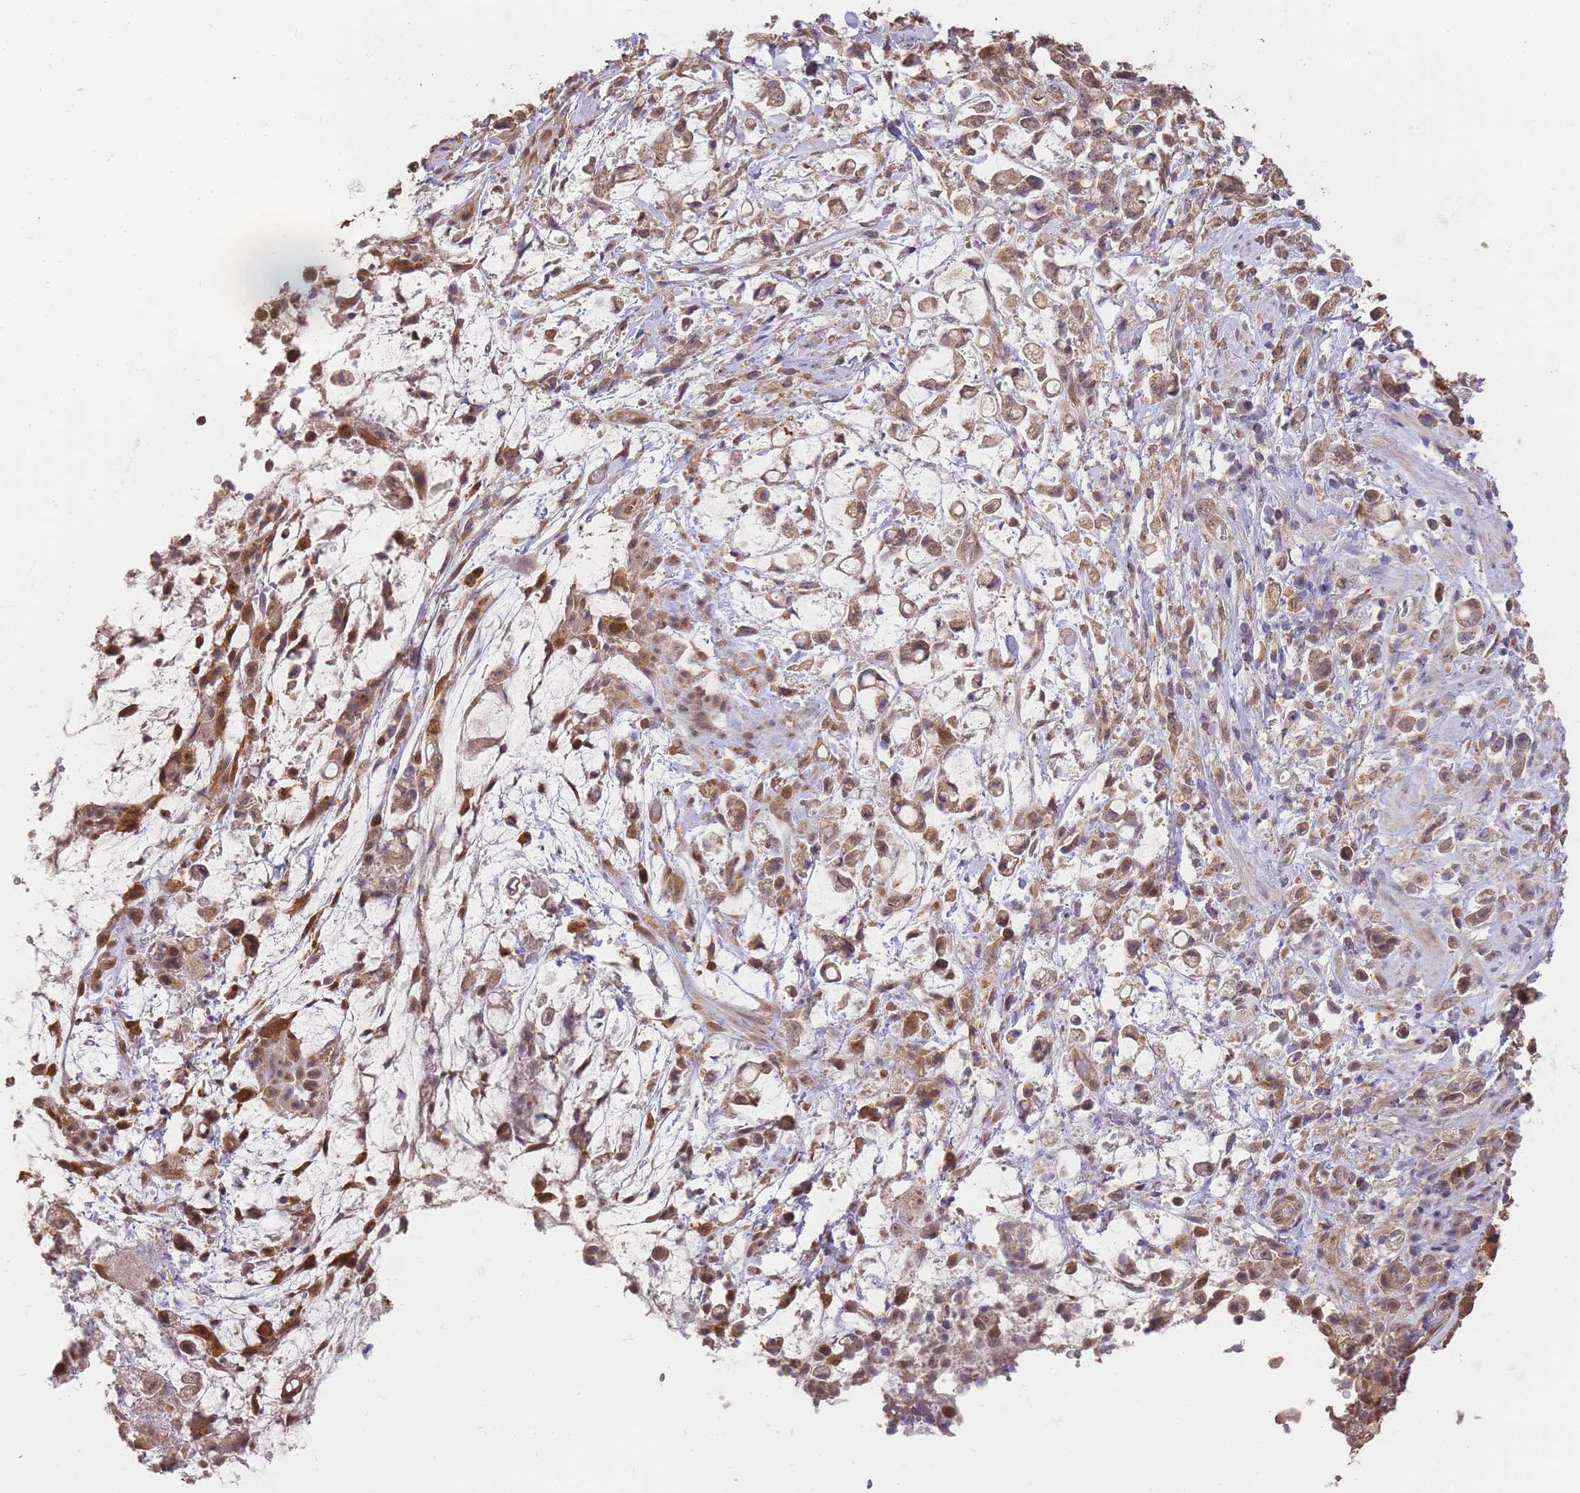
{"staining": {"intensity": "weak", "quantity": ">75%", "location": "cytoplasmic/membranous,nuclear"}, "tissue": "stomach cancer", "cell_type": "Tumor cells", "image_type": "cancer", "snomed": [{"axis": "morphology", "description": "Adenocarcinoma, NOS"}, {"axis": "topography", "description": "Stomach"}], "caption": "Human stomach cancer (adenocarcinoma) stained with a brown dye displays weak cytoplasmic/membranous and nuclear positive positivity in about >75% of tumor cells.", "gene": "CDKN2AIPNL", "patient": {"sex": "female", "age": 60}}